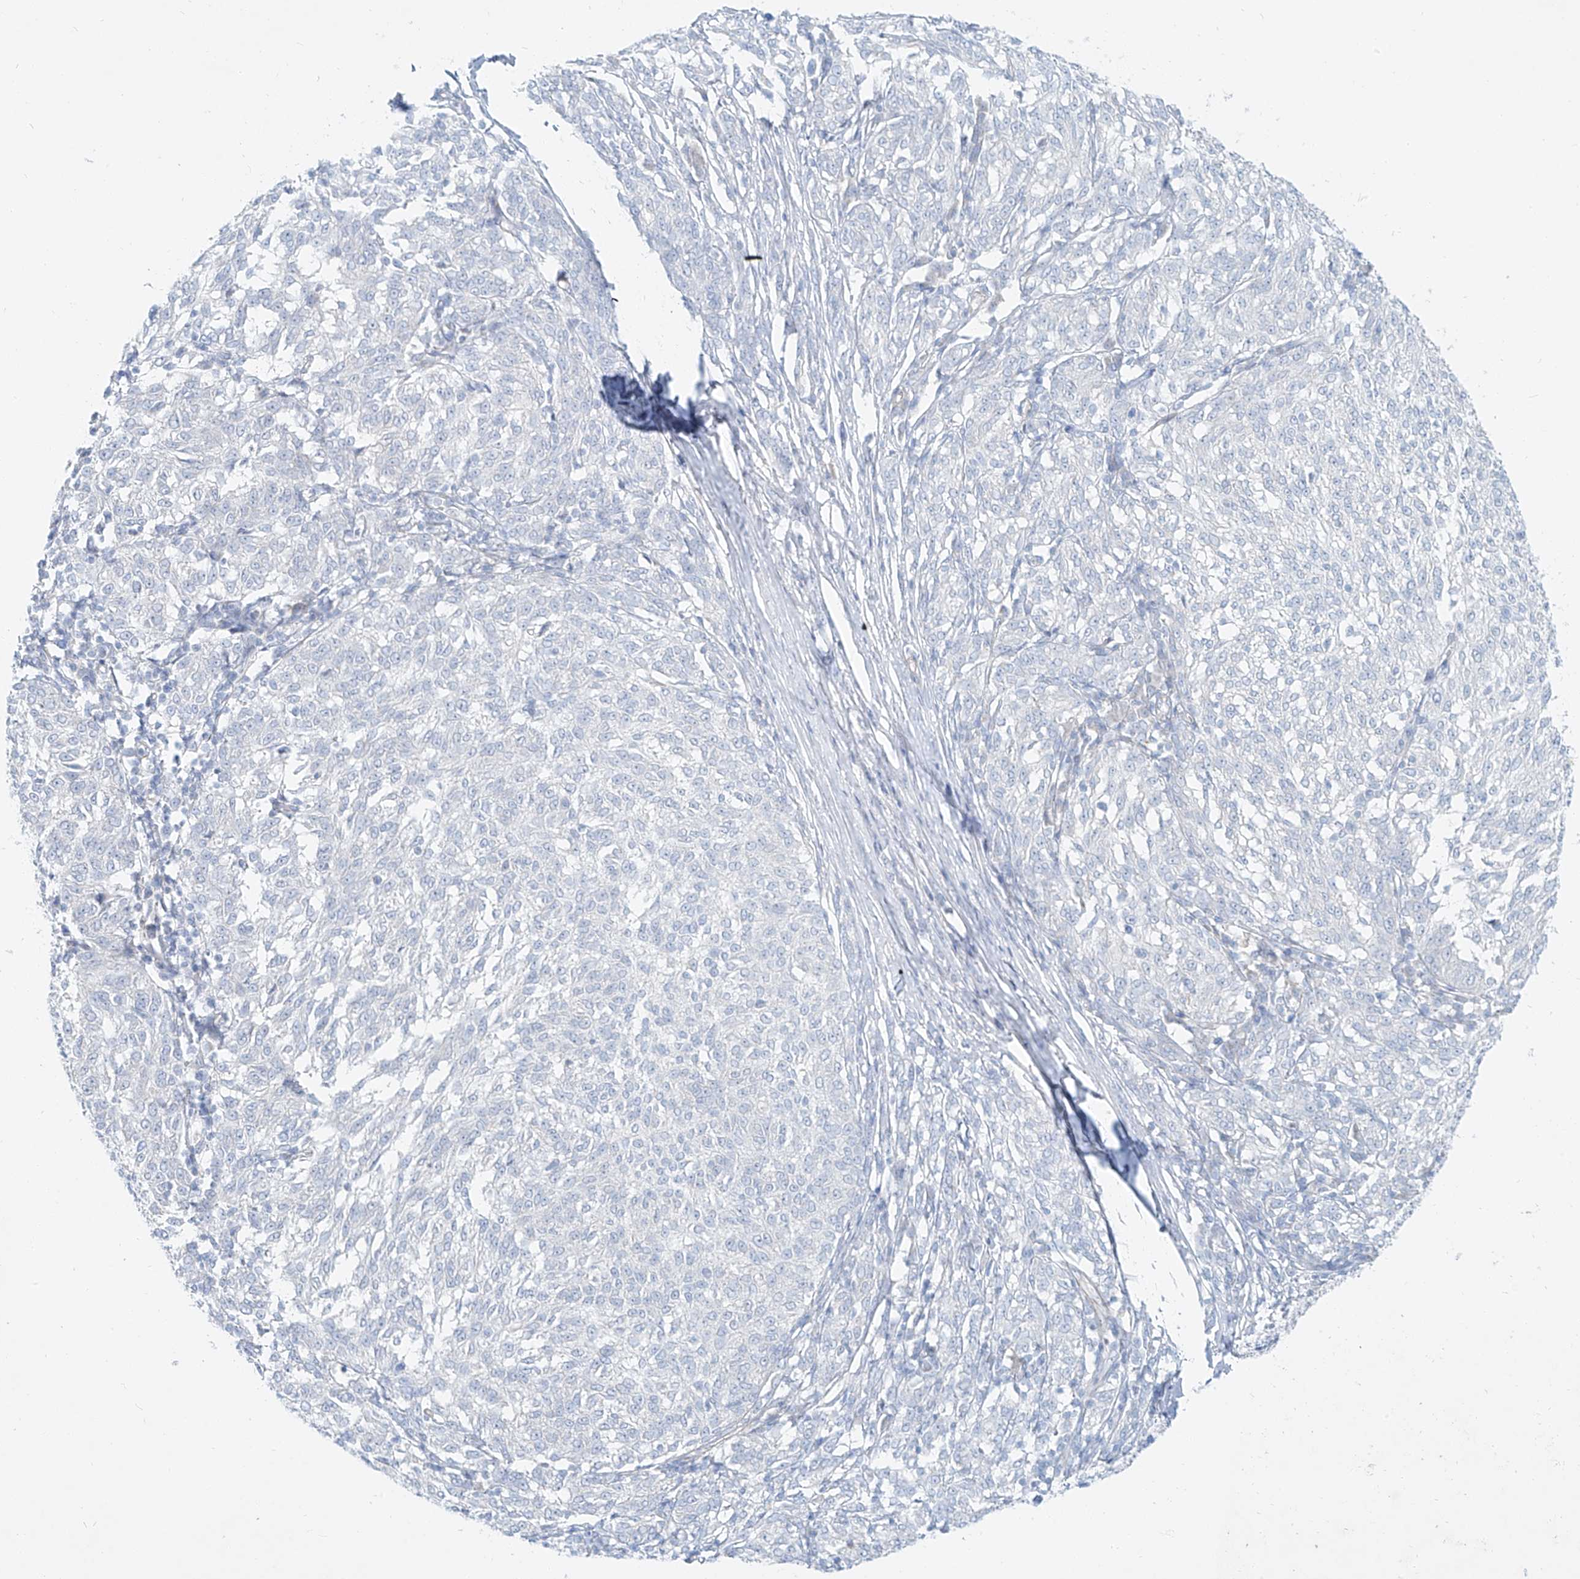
{"staining": {"intensity": "negative", "quantity": "none", "location": "none"}, "tissue": "melanoma", "cell_type": "Tumor cells", "image_type": "cancer", "snomed": [{"axis": "morphology", "description": "Malignant melanoma, NOS"}, {"axis": "topography", "description": "Skin"}], "caption": "Tumor cells are negative for protein expression in human malignant melanoma. (DAB (3,3'-diaminobenzidine) IHC with hematoxylin counter stain).", "gene": "AJM1", "patient": {"sex": "female", "age": 72}}